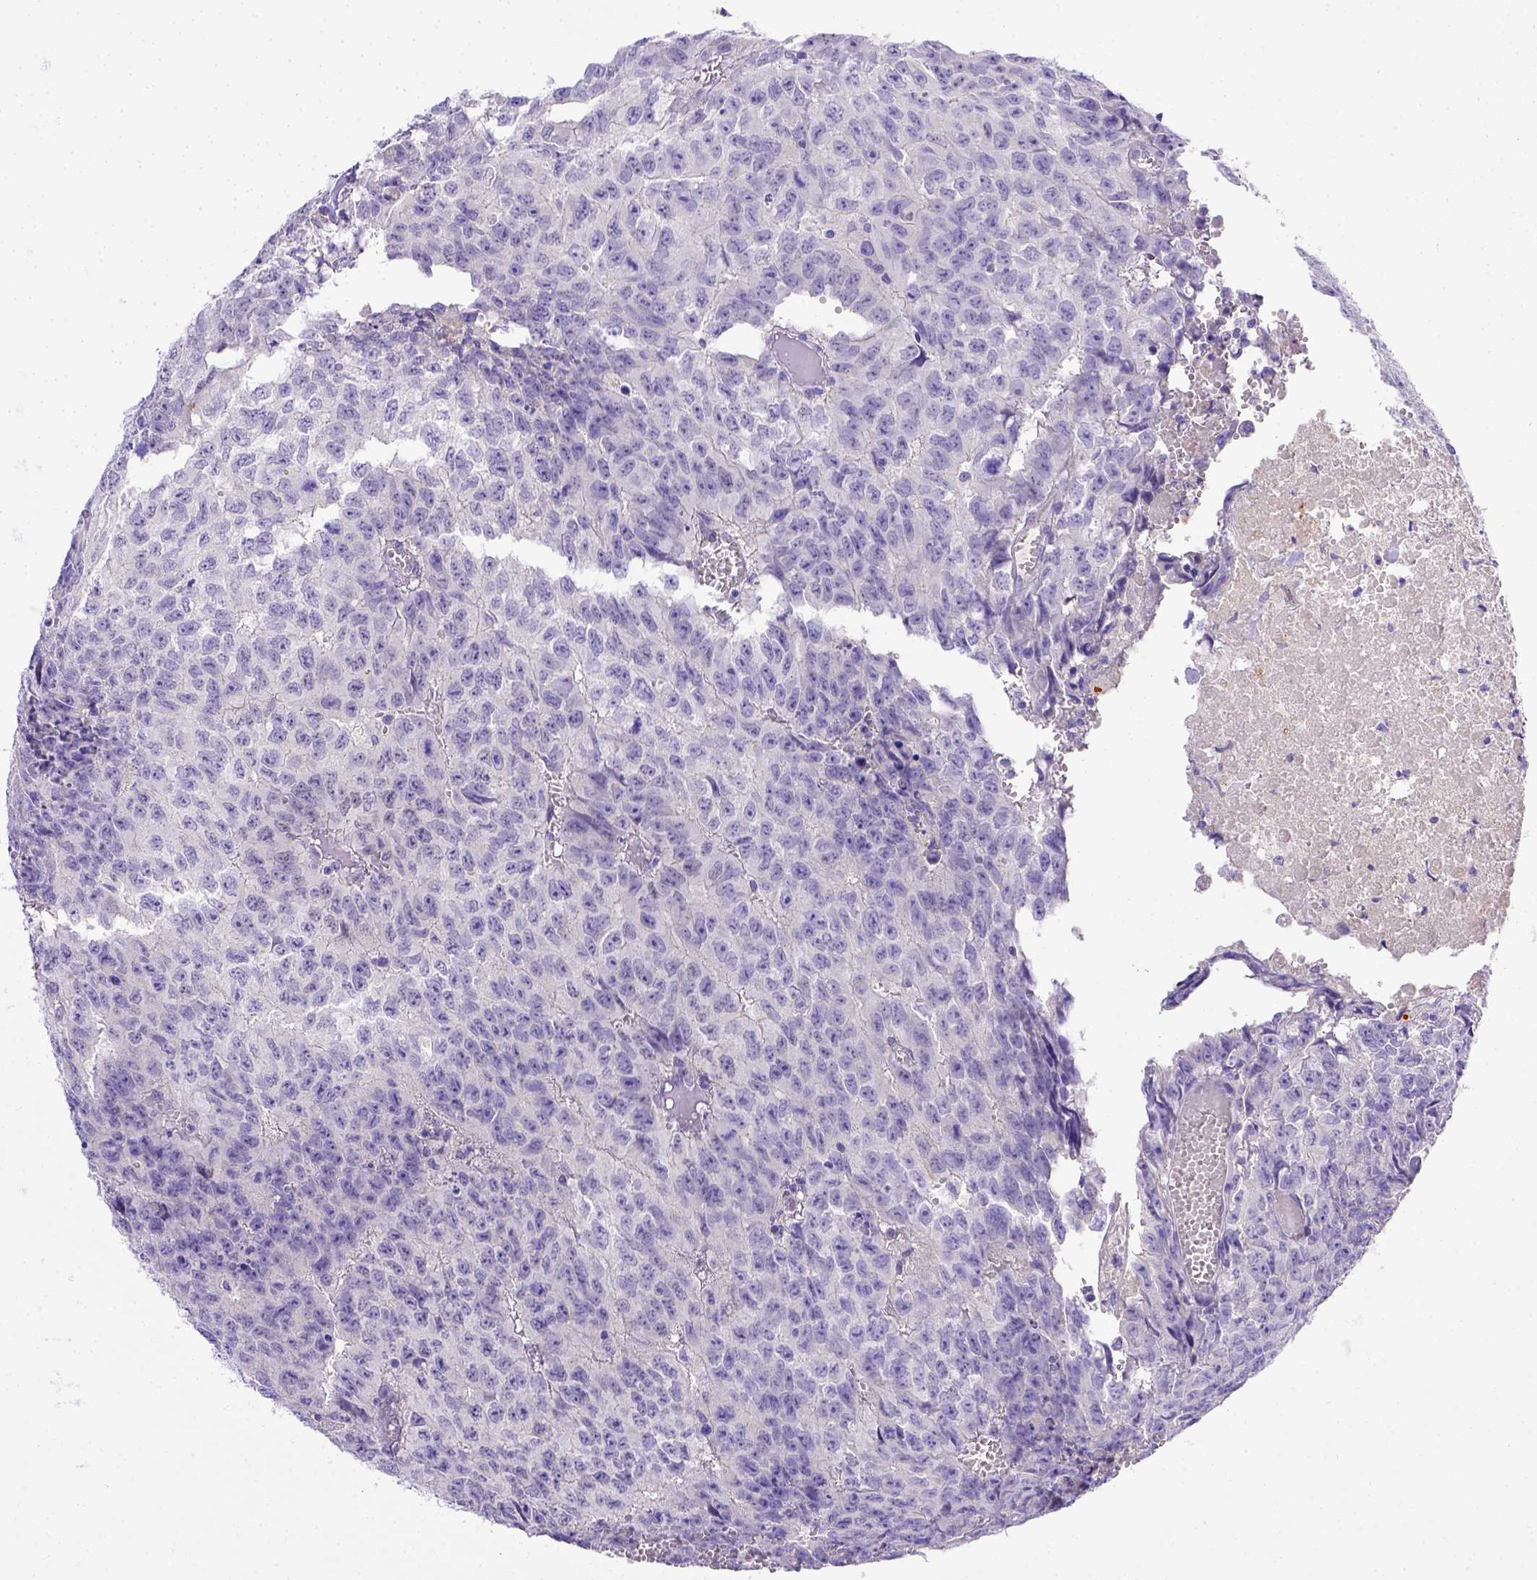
{"staining": {"intensity": "negative", "quantity": "none", "location": "none"}, "tissue": "testis cancer", "cell_type": "Tumor cells", "image_type": "cancer", "snomed": [{"axis": "morphology", "description": "Carcinoma, Embryonal, NOS"}, {"axis": "morphology", "description": "Teratoma, malignant, NOS"}, {"axis": "topography", "description": "Testis"}], "caption": "This is an immunohistochemistry (IHC) image of human testis cancer. There is no expression in tumor cells.", "gene": "BTN1A1", "patient": {"sex": "male", "age": 24}}